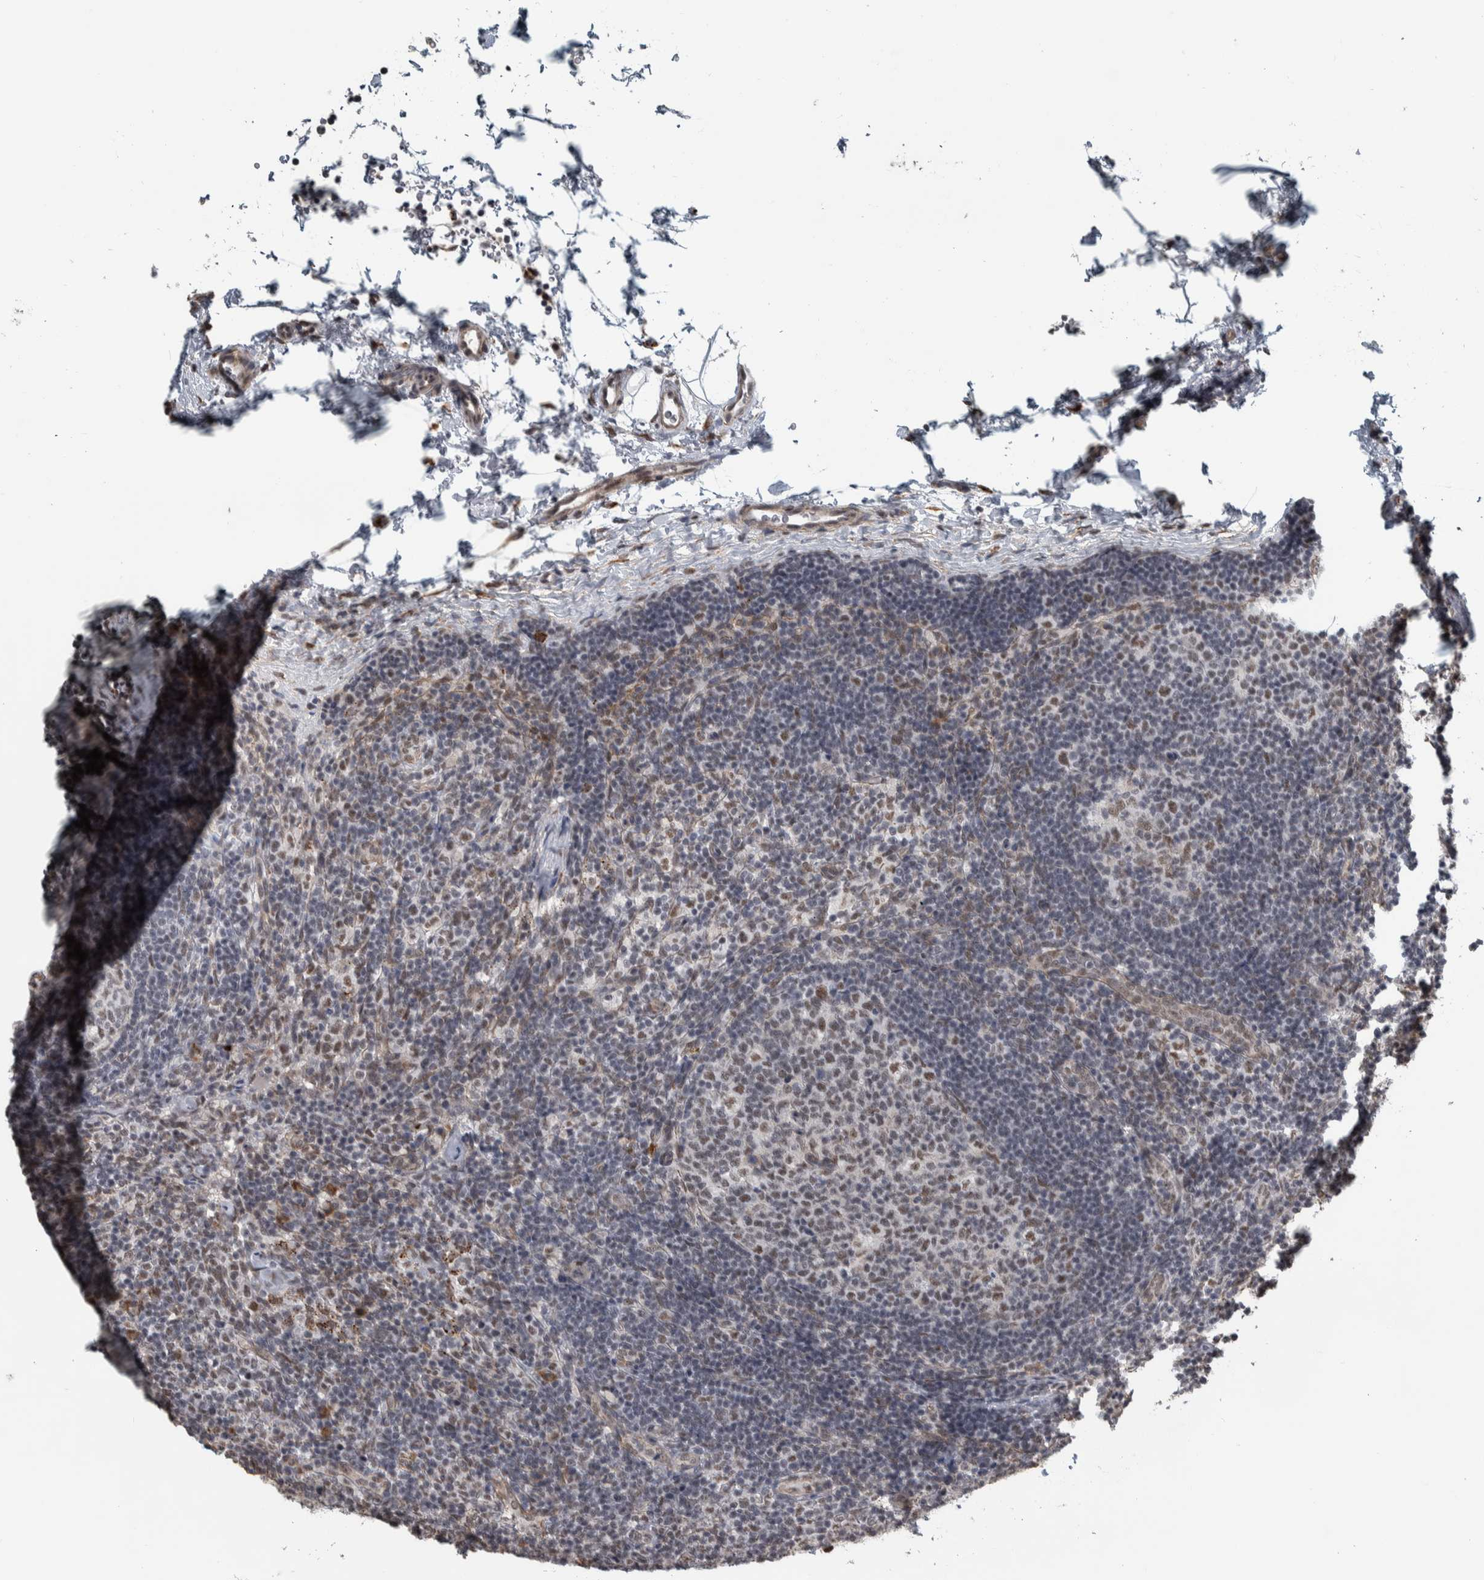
{"staining": {"intensity": "moderate", "quantity": "25%-75%", "location": "nuclear"}, "tissue": "lymph node", "cell_type": "Germinal center cells", "image_type": "normal", "snomed": [{"axis": "morphology", "description": "Normal tissue, NOS"}, {"axis": "topography", "description": "Lymph node"}], "caption": "Normal lymph node was stained to show a protein in brown. There is medium levels of moderate nuclear expression in approximately 25%-75% of germinal center cells.", "gene": "DDX42", "patient": {"sex": "female", "age": 22}}